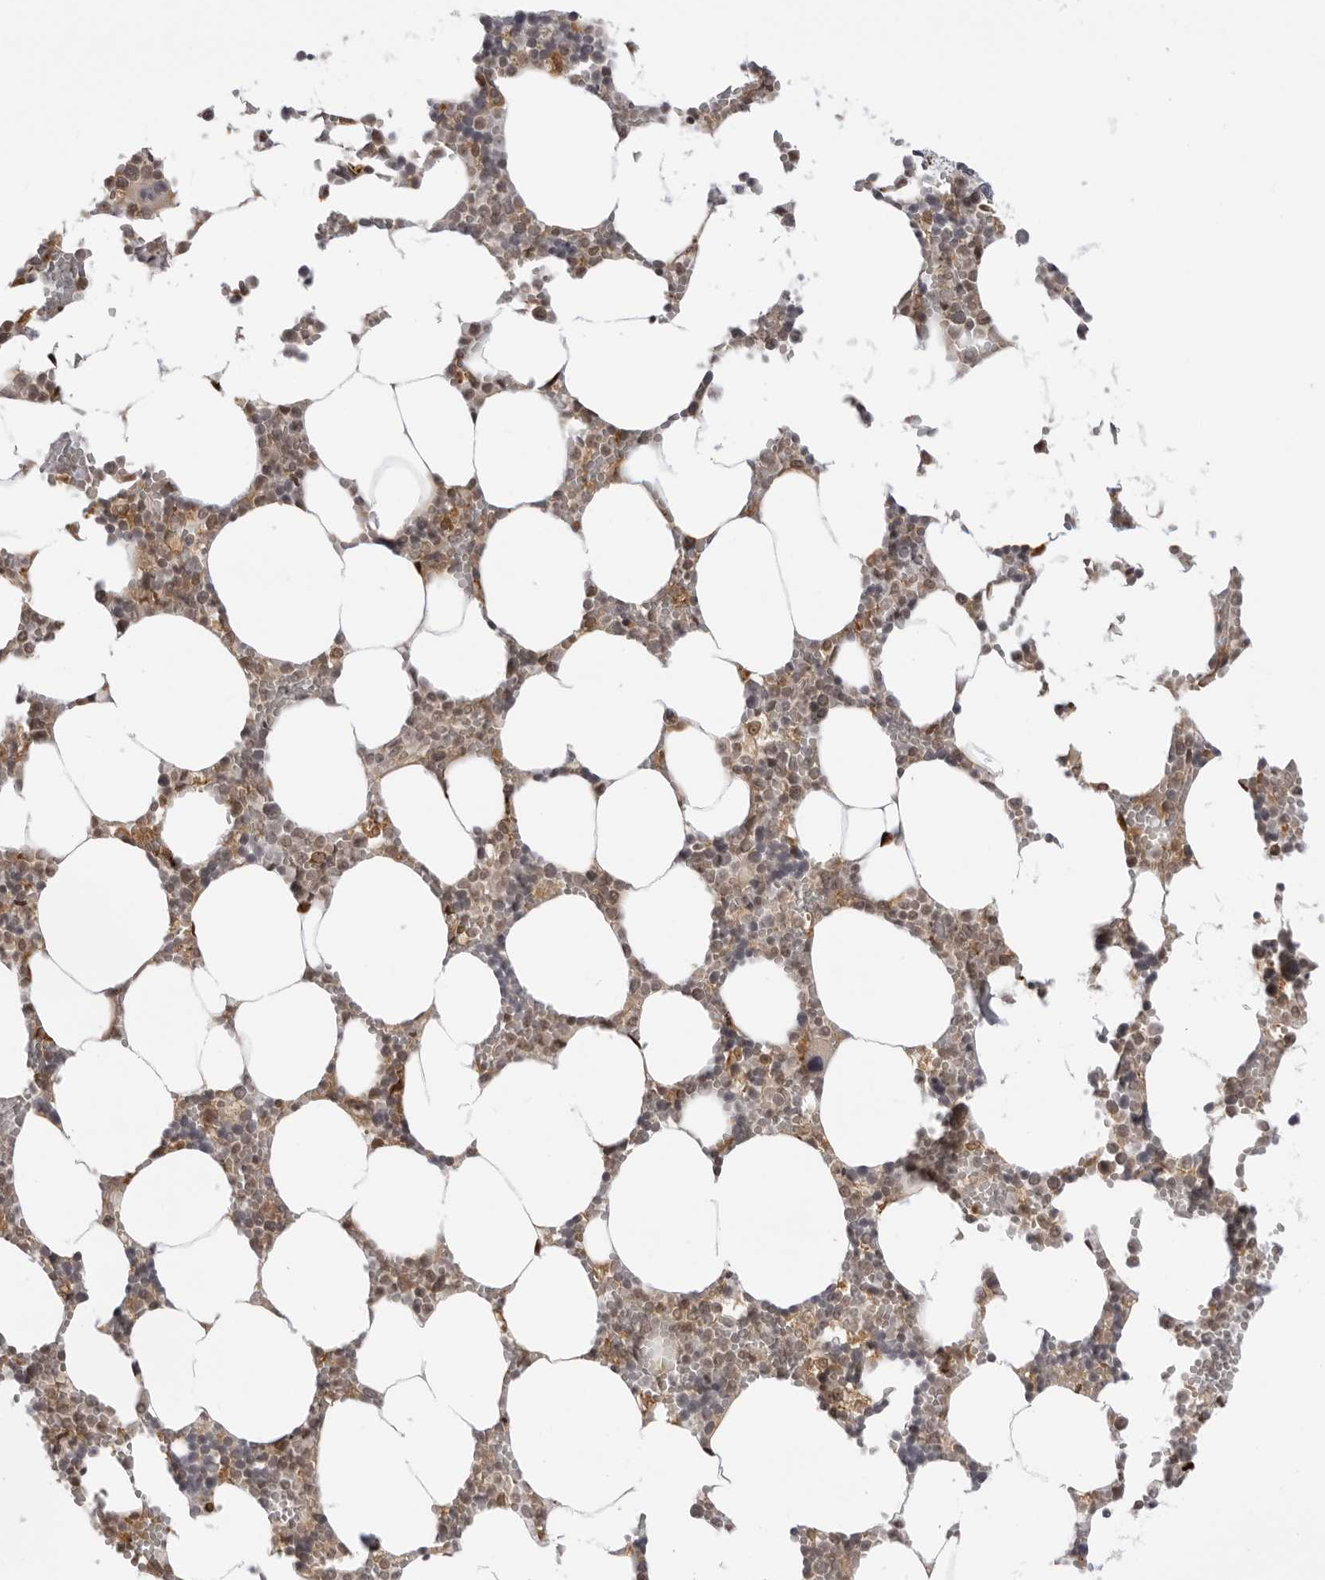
{"staining": {"intensity": "moderate", "quantity": "<25%", "location": "nuclear"}, "tissue": "bone marrow", "cell_type": "Hematopoietic cells", "image_type": "normal", "snomed": [{"axis": "morphology", "description": "Normal tissue, NOS"}, {"axis": "topography", "description": "Bone marrow"}], "caption": "Moderate nuclear protein positivity is seen in approximately <25% of hematopoietic cells in bone marrow. (Stains: DAB in brown, nuclei in blue, Microscopy: brightfield microscopy at high magnification).", "gene": "SRGAP2", "patient": {"sex": "male", "age": 70}}